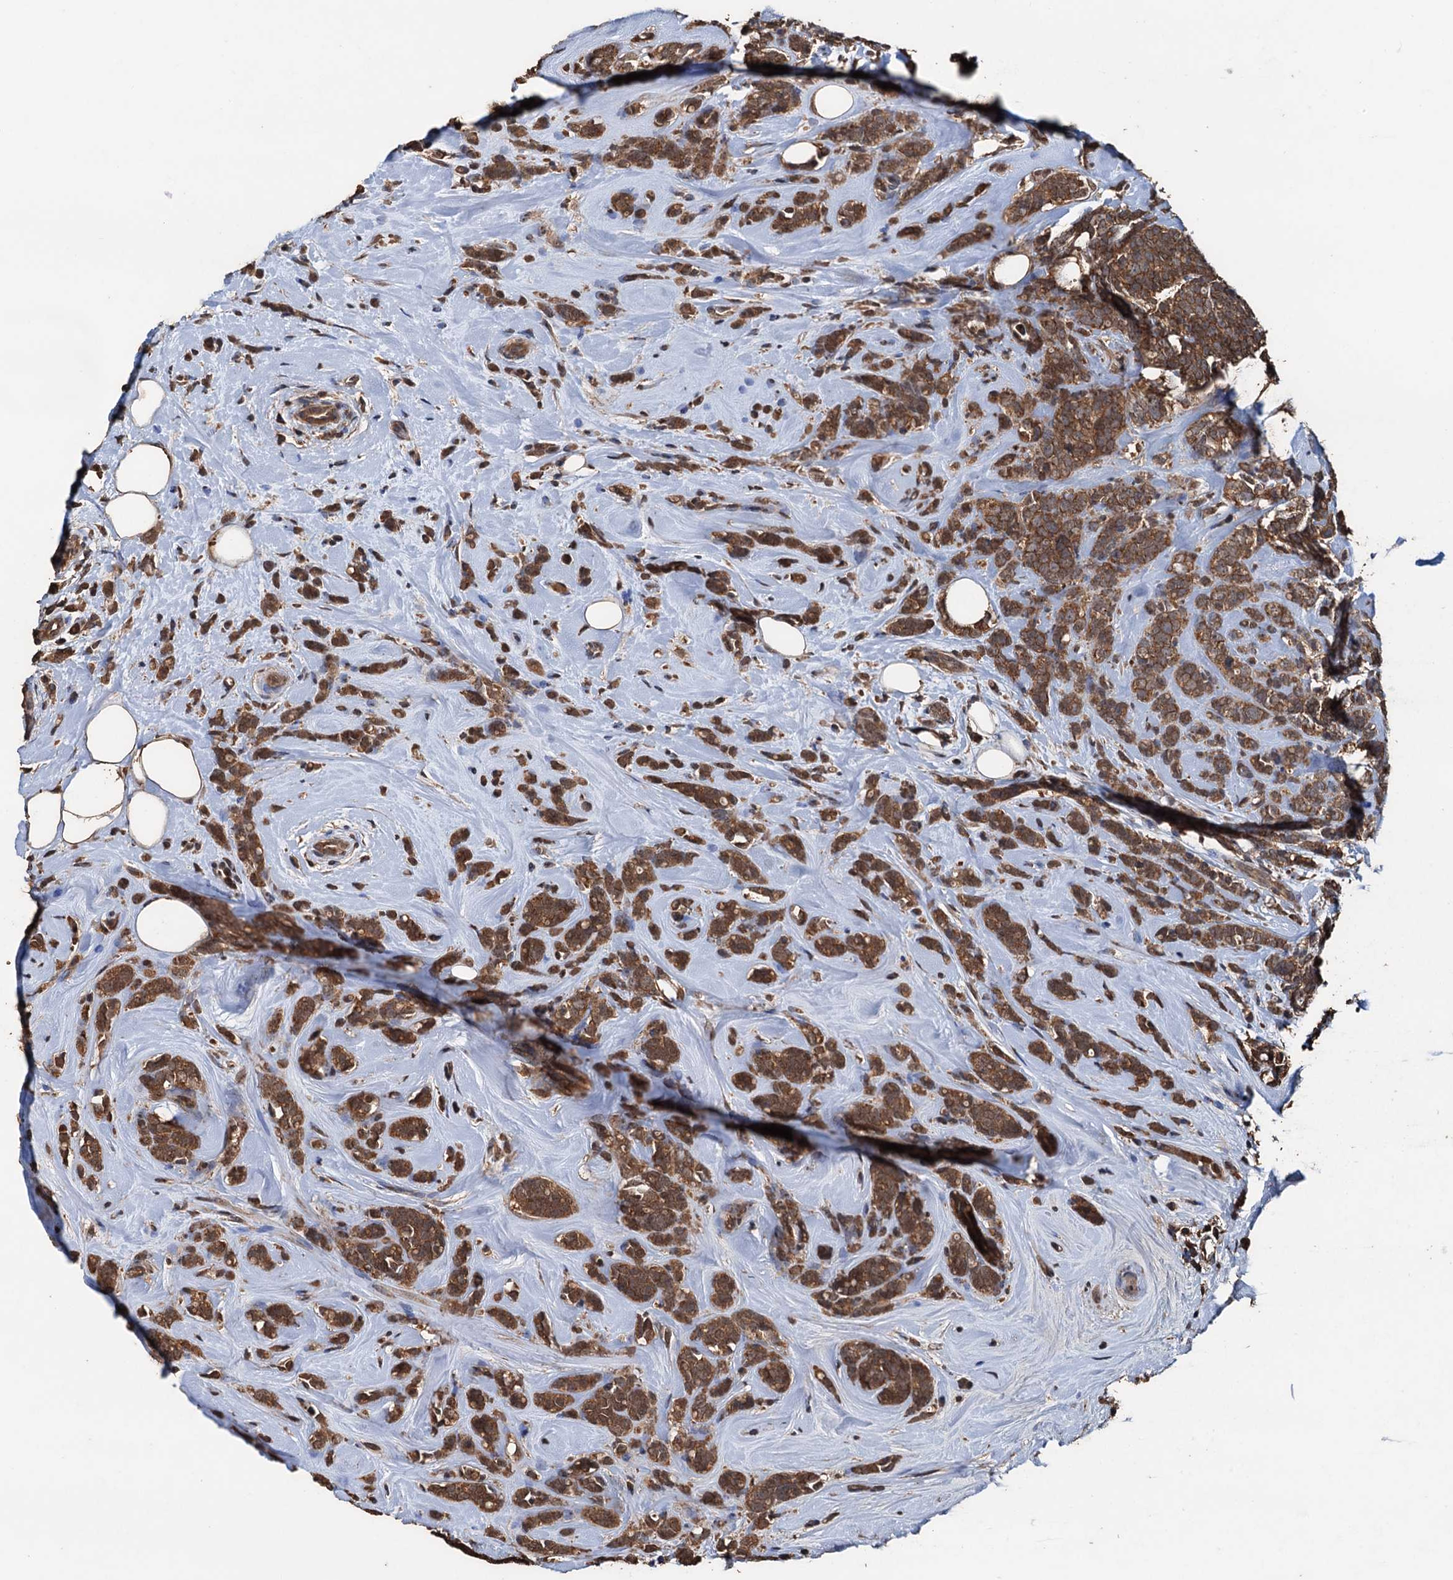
{"staining": {"intensity": "moderate", "quantity": ">75%", "location": "cytoplasmic/membranous,nuclear"}, "tissue": "breast cancer", "cell_type": "Tumor cells", "image_type": "cancer", "snomed": [{"axis": "morphology", "description": "Lobular carcinoma"}, {"axis": "topography", "description": "Breast"}], "caption": "Immunohistochemistry (IHC) micrograph of breast cancer stained for a protein (brown), which shows medium levels of moderate cytoplasmic/membranous and nuclear staining in approximately >75% of tumor cells.", "gene": "PSMD9", "patient": {"sex": "female", "age": 58}}